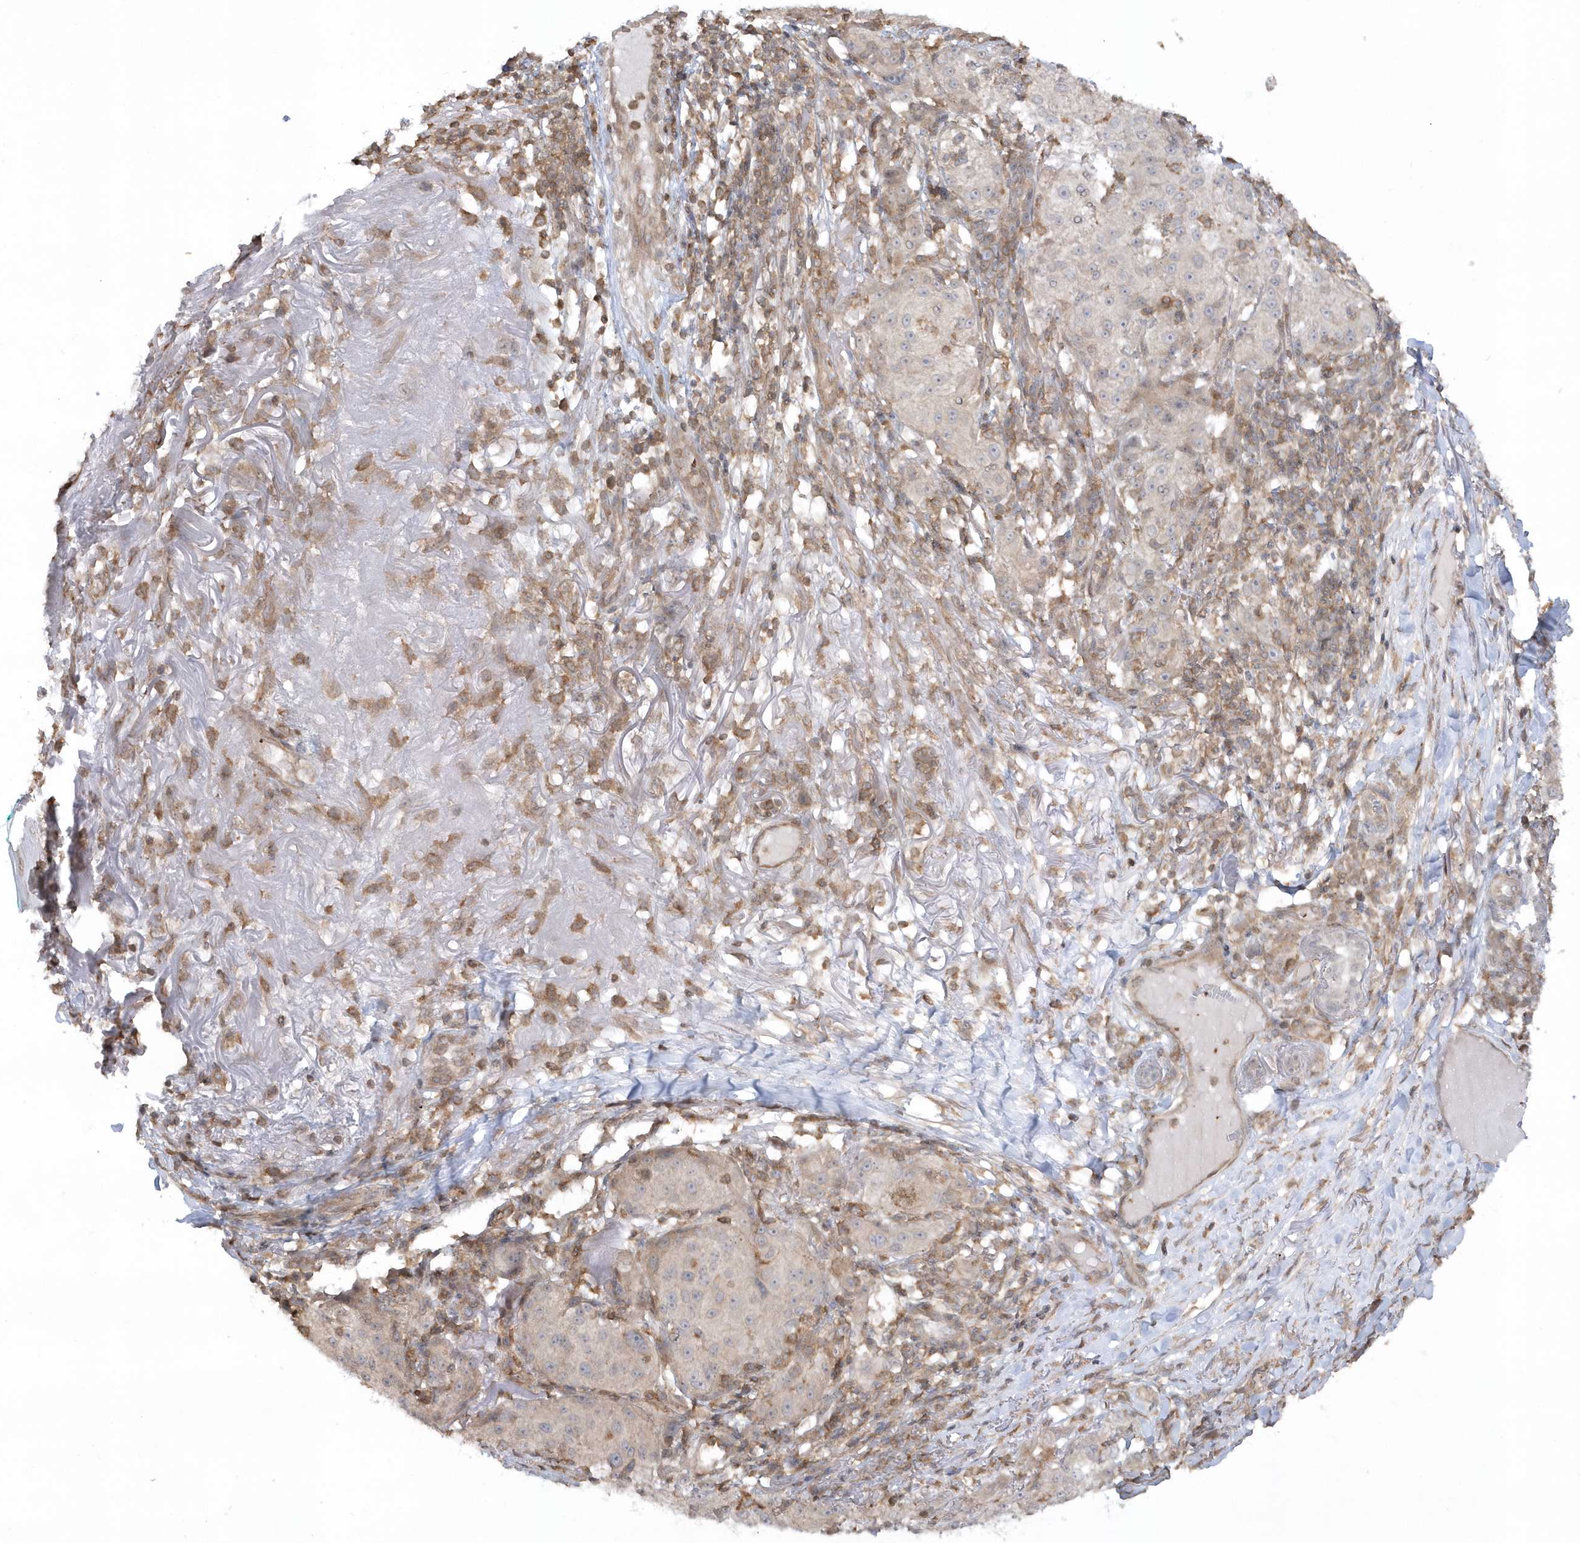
{"staining": {"intensity": "negative", "quantity": "none", "location": "none"}, "tissue": "melanoma", "cell_type": "Tumor cells", "image_type": "cancer", "snomed": [{"axis": "morphology", "description": "Necrosis, NOS"}, {"axis": "morphology", "description": "Malignant melanoma, NOS"}, {"axis": "topography", "description": "Skin"}], "caption": "DAB immunohistochemical staining of human malignant melanoma exhibits no significant positivity in tumor cells. (Stains: DAB immunohistochemistry with hematoxylin counter stain, Microscopy: brightfield microscopy at high magnification).", "gene": "BSN", "patient": {"sex": "female", "age": 87}}